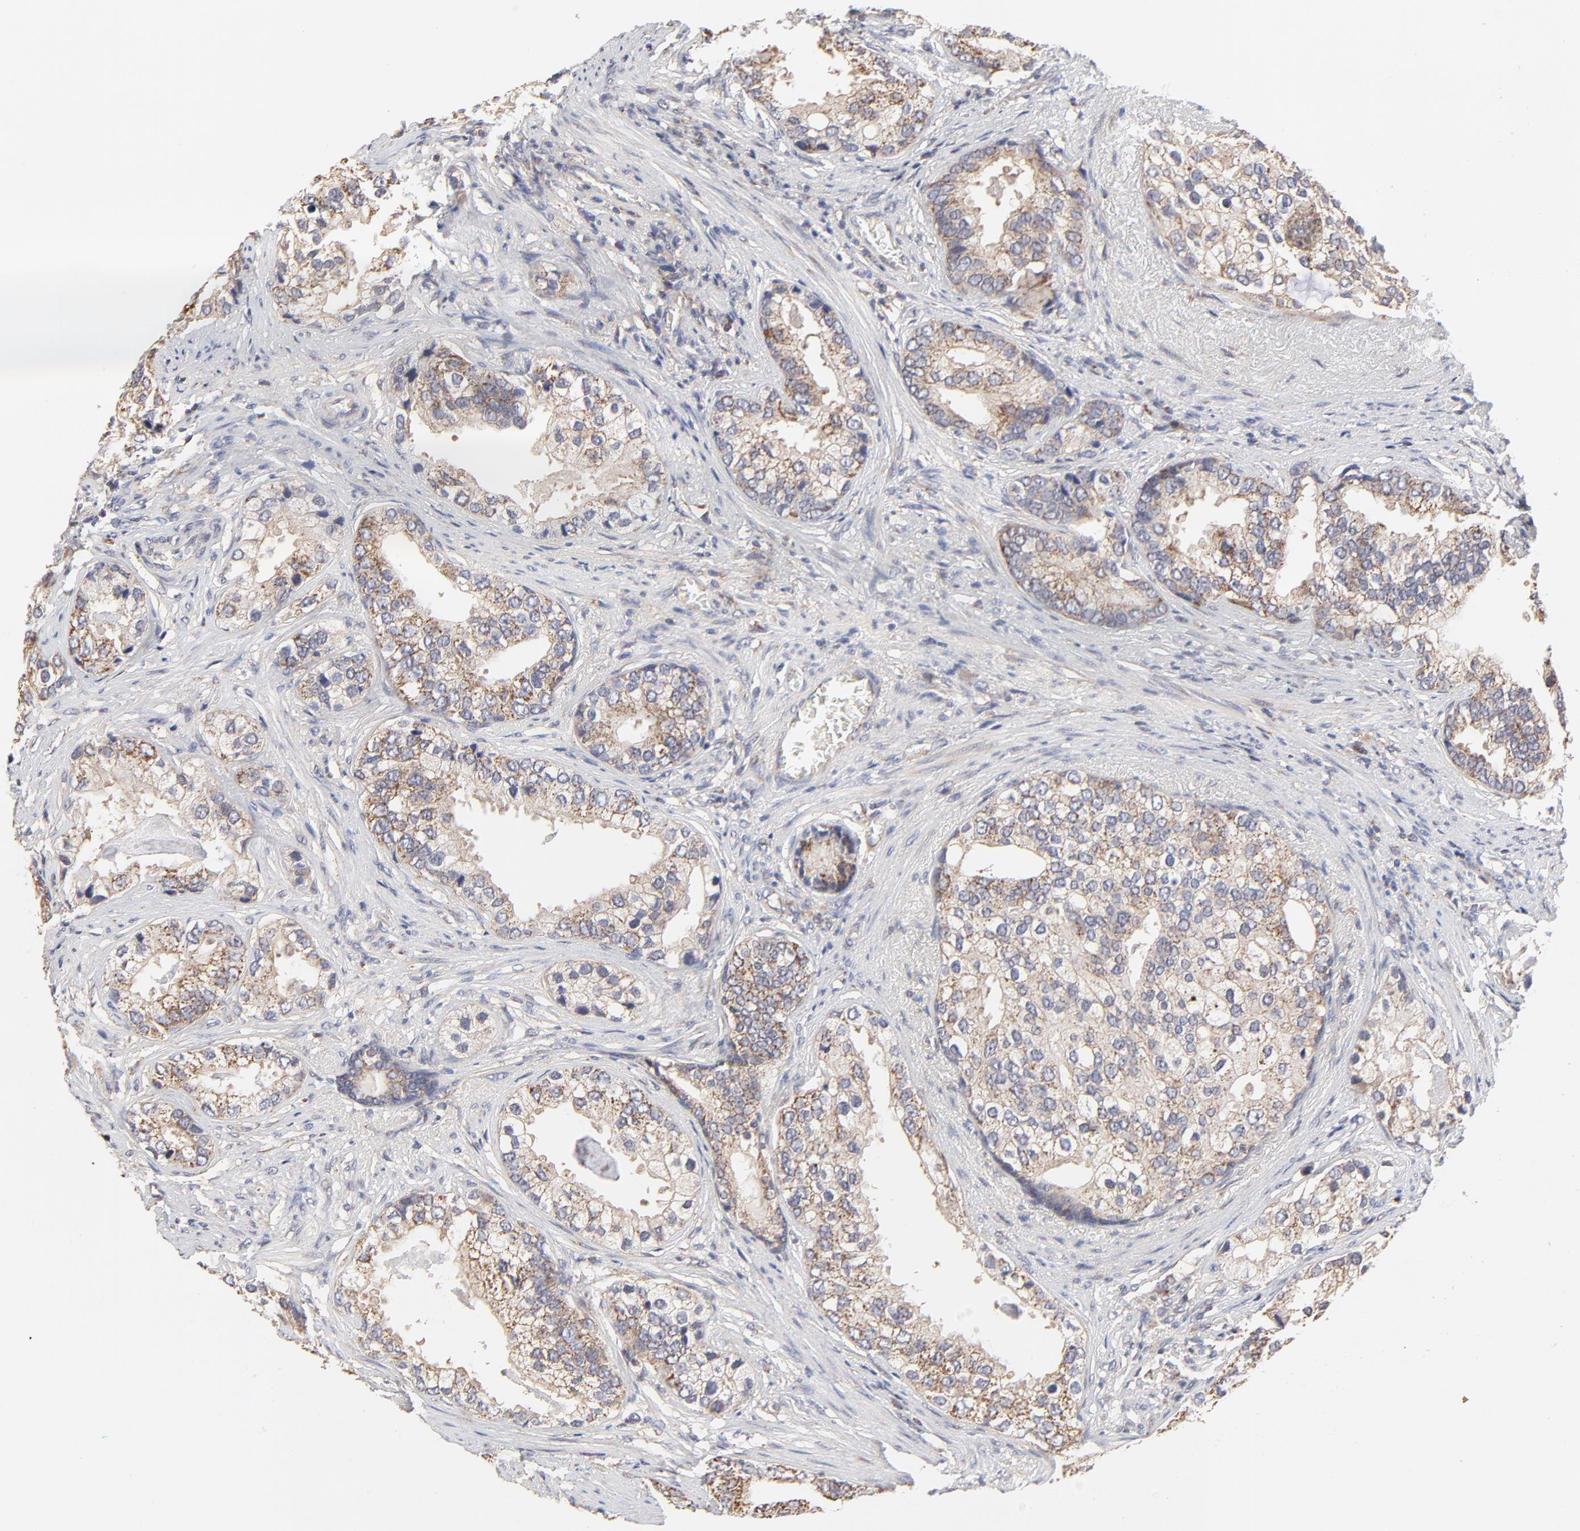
{"staining": {"intensity": "weak", "quantity": "25%-75%", "location": "cytoplasmic/membranous"}, "tissue": "prostate cancer", "cell_type": "Tumor cells", "image_type": "cancer", "snomed": [{"axis": "morphology", "description": "Adenocarcinoma, Low grade"}, {"axis": "topography", "description": "Prostate"}], "caption": "Protein expression analysis of human prostate cancer (low-grade adenocarcinoma) reveals weak cytoplasmic/membranous staining in approximately 25%-75% of tumor cells. (Stains: DAB (3,3'-diaminobenzidine) in brown, nuclei in blue, Microscopy: brightfield microscopy at high magnification).", "gene": "ZNF550", "patient": {"sex": "male", "age": 71}}